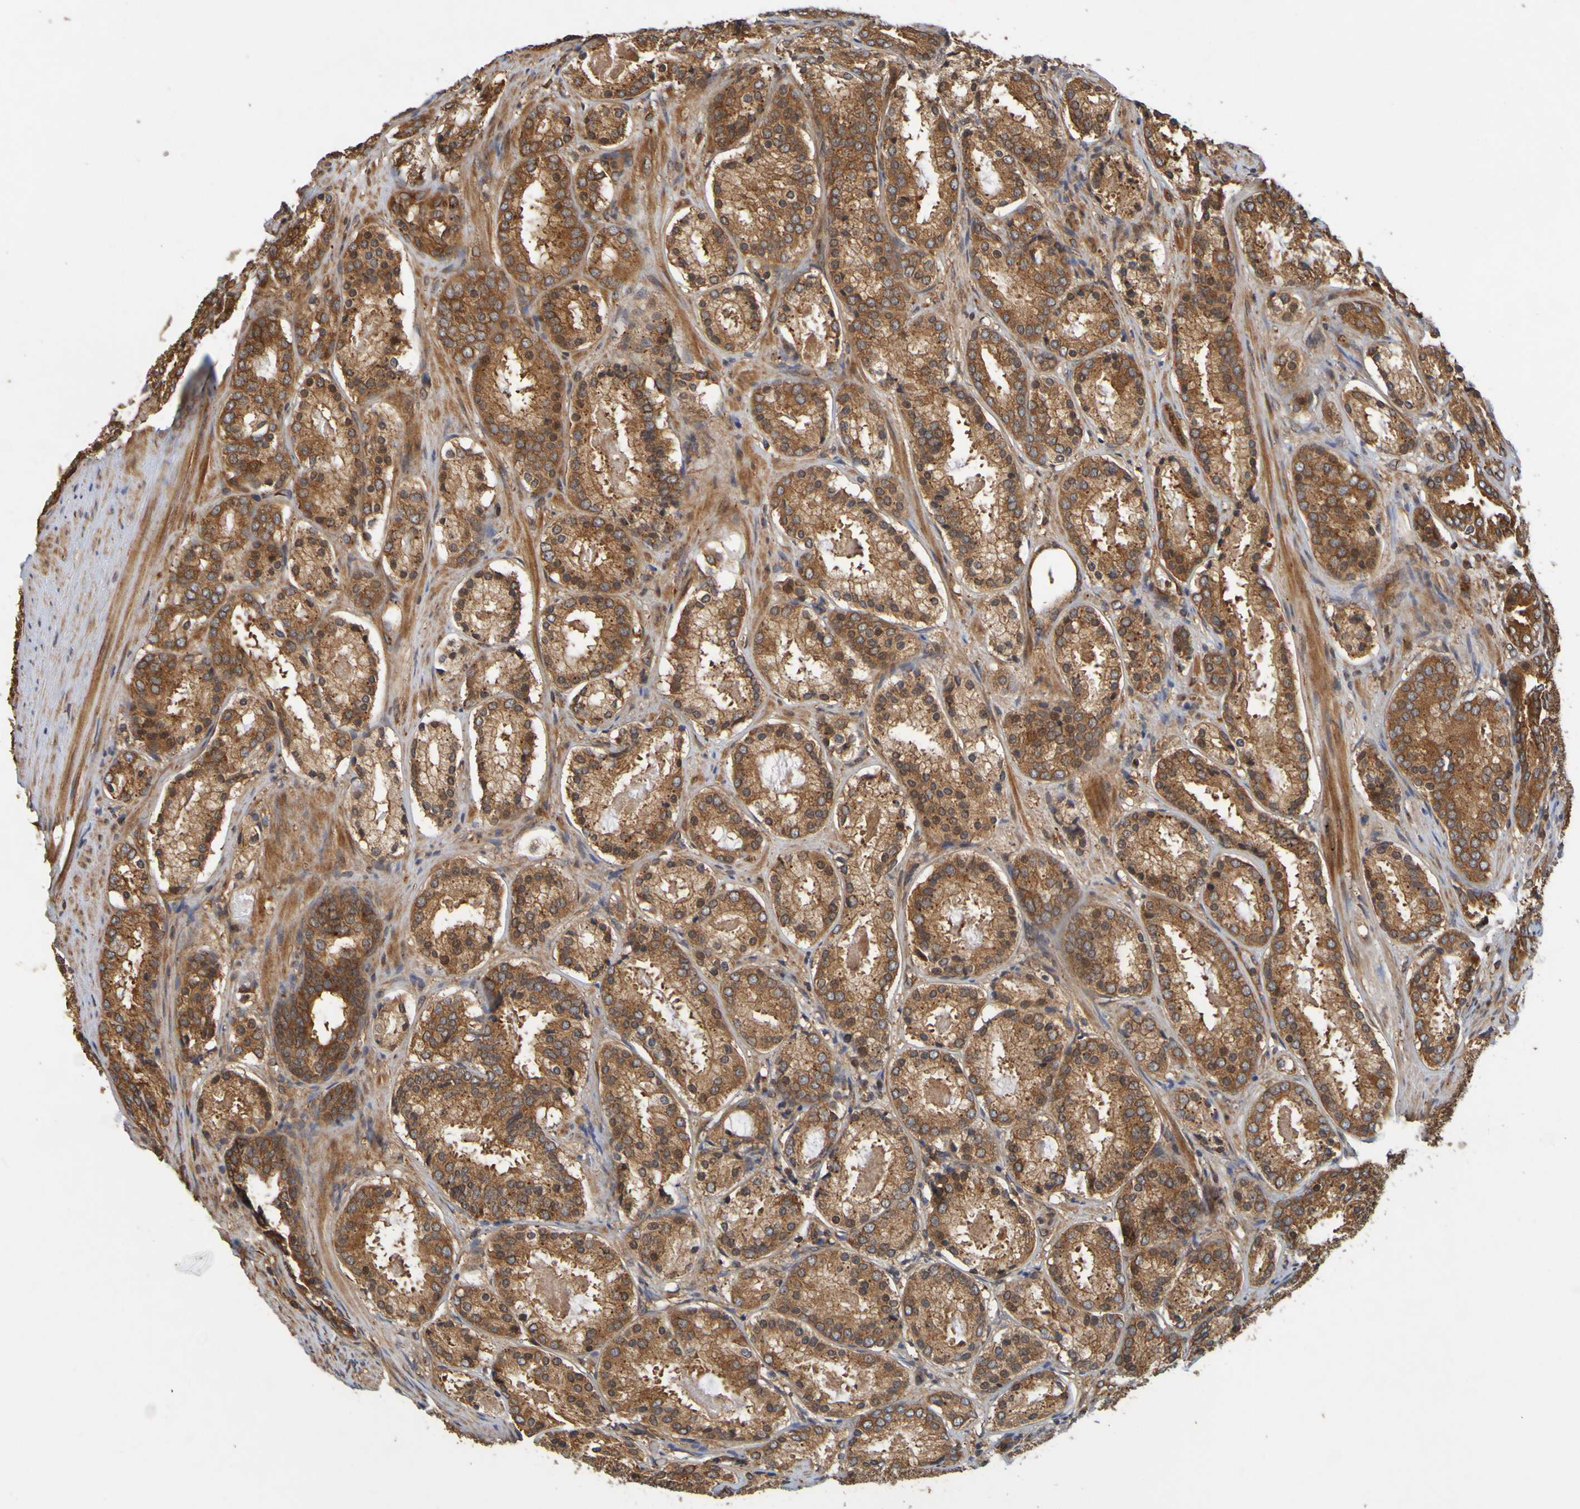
{"staining": {"intensity": "strong", "quantity": ">75%", "location": "cytoplasmic/membranous"}, "tissue": "prostate cancer", "cell_type": "Tumor cells", "image_type": "cancer", "snomed": [{"axis": "morphology", "description": "Adenocarcinoma, Low grade"}, {"axis": "topography", "description": "Prostate"}], "caption": "The histopathology image reveals a brown stain indicating the presence of a protein in the cytoplasmic/membranous of tumor cells in adenocarcinoma (low-grade) (prostate).", "gene": "OCRL", "patient": {"sex": "male", "age": 69}}